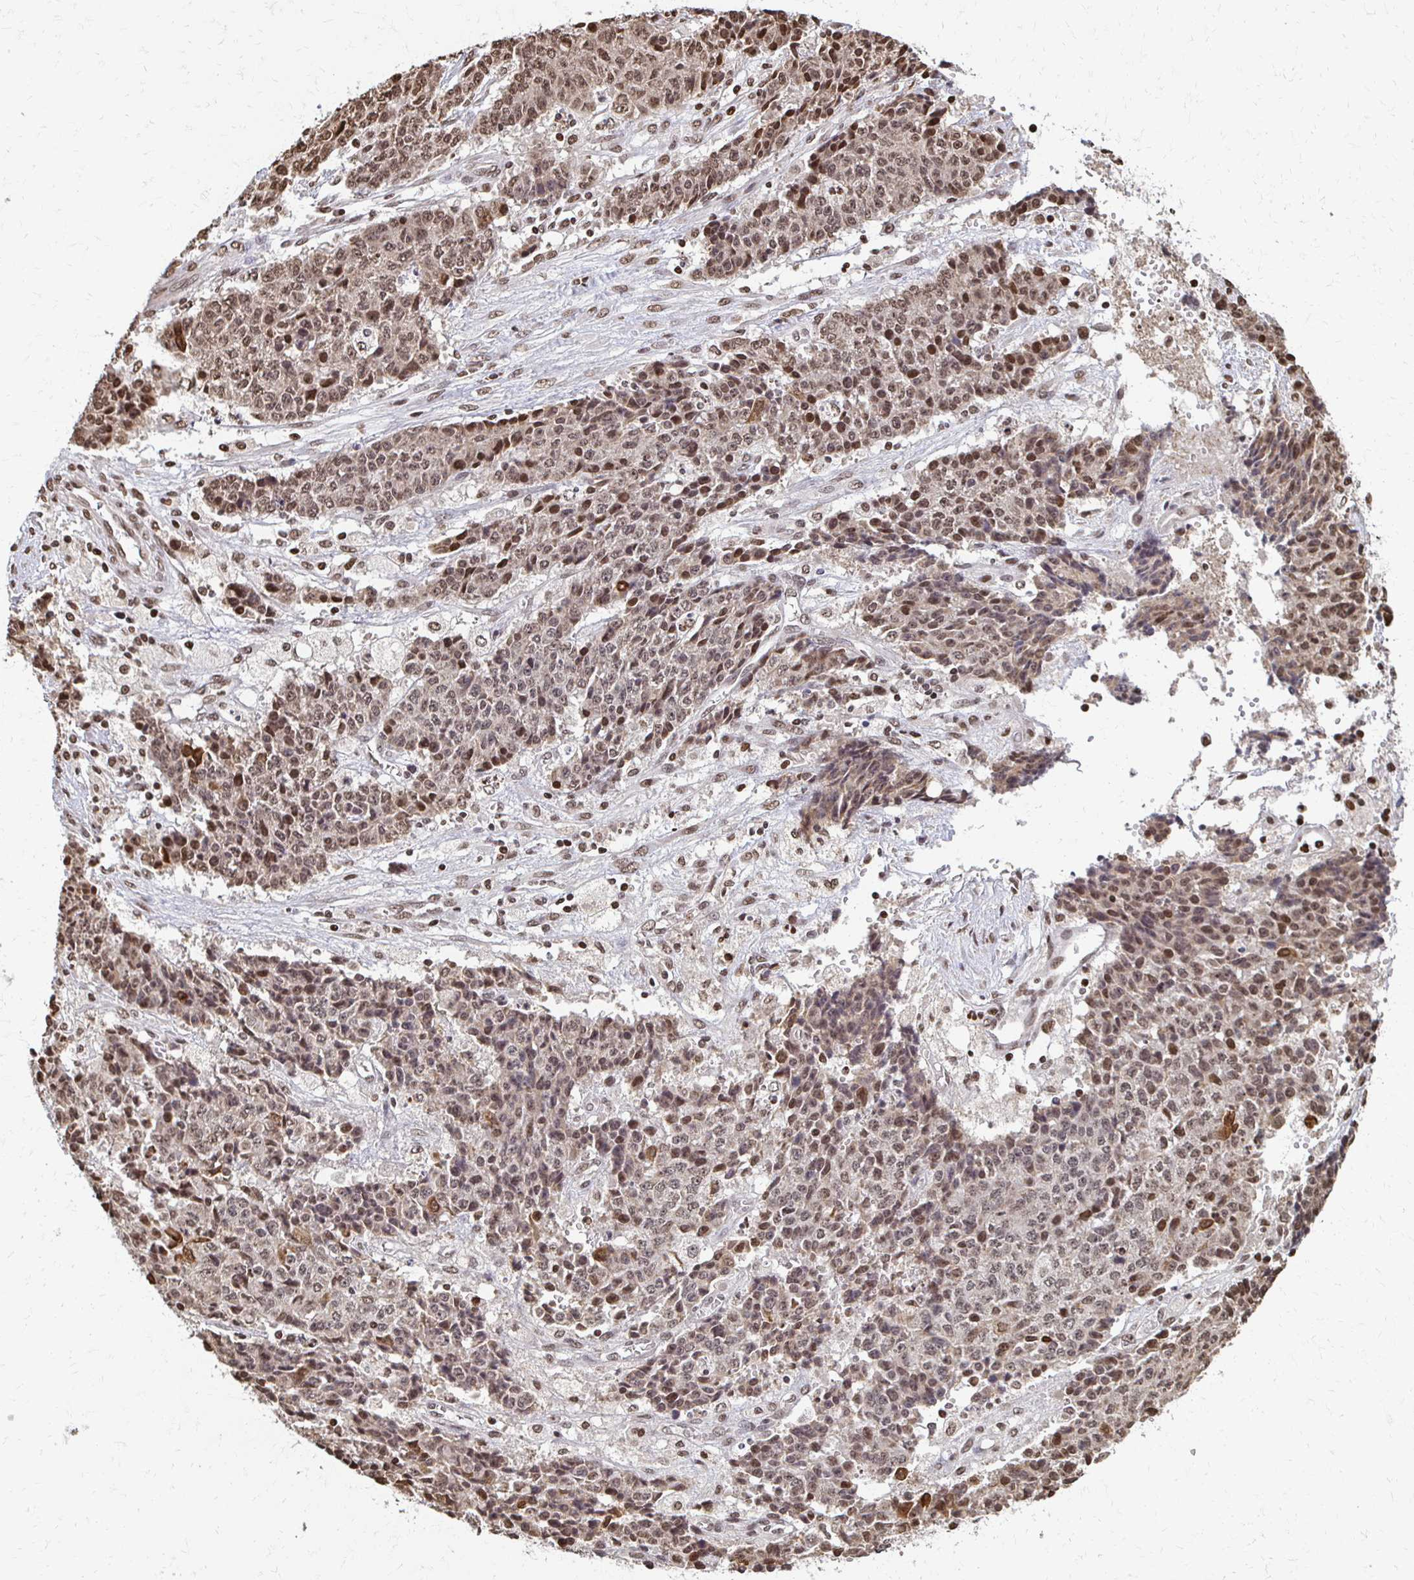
{"staining": {"intensity": "moderate", "quantity": ">75%", "location": "nuclear"}, "tissue": "ovarian cancer", "cell_type": "Tumor cells", "image_type": "cancer", "snomed": [{"axis": "morphology", "description": "Carcinoma, endometroid"}, {"axis": "topography", "description": "Ovary"}], "caption": "Tumor cells demonstrate moderate nuclear positivity in about >75% of cells in ovarian endometroid carcinoma.", "gene": "HOXA9", "patient": {"sex": "female", "age": 42}}